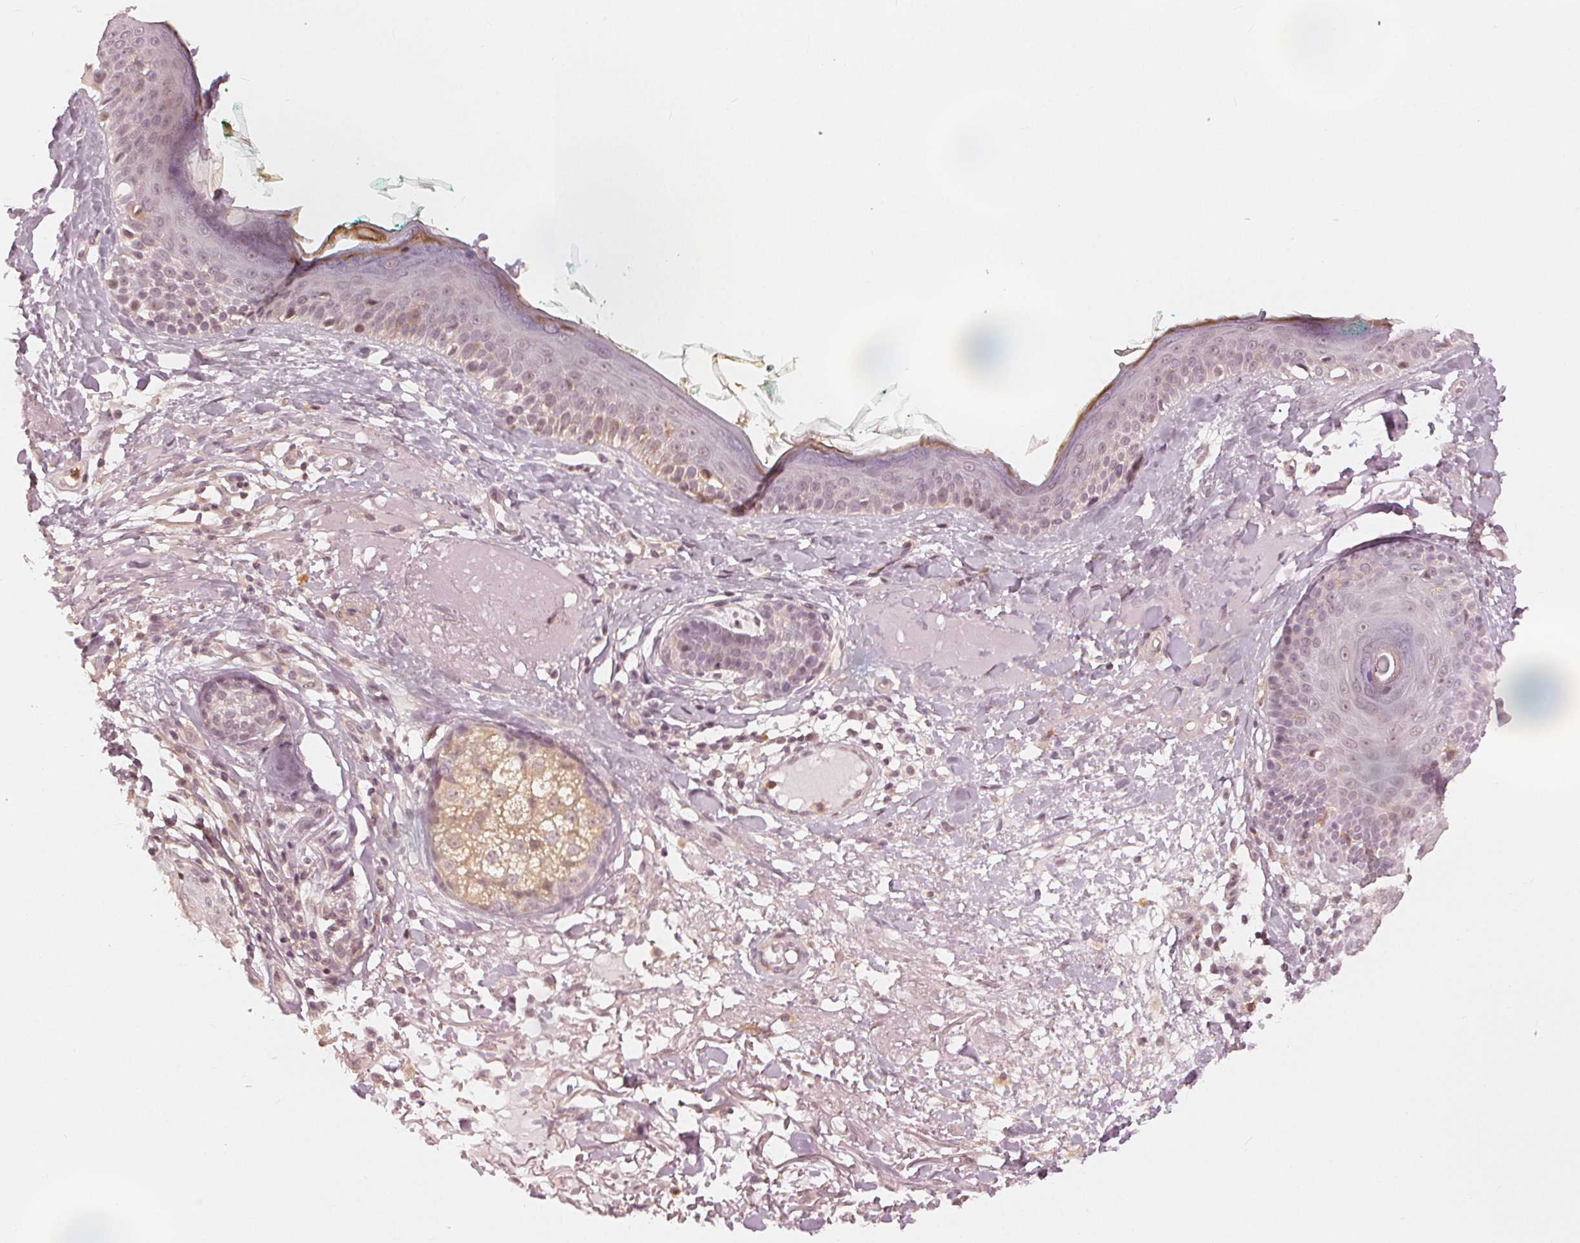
{"staining": {"intensity": "weak", "quantity": "25%-75%", "location": "cytoplasmic/membranous,nuclear"}, "tissue": "skin", "cell_type": "Fibroblasts", "image_type": "normal", "snomed": [{"axis": "morphology", "description": "Normal tissue, NOS"}, {"axis": "topography", "description": "Skin"}], "caption": "DAB immunohistochemical staining of benign human skin demonstrates weak cytoplasmic/membranous,nuclear protein staining in approximately 25%-75% of fibroblasts.", "gene": "SLC34A1", "patient": {"sex": "male", "age": 73}}